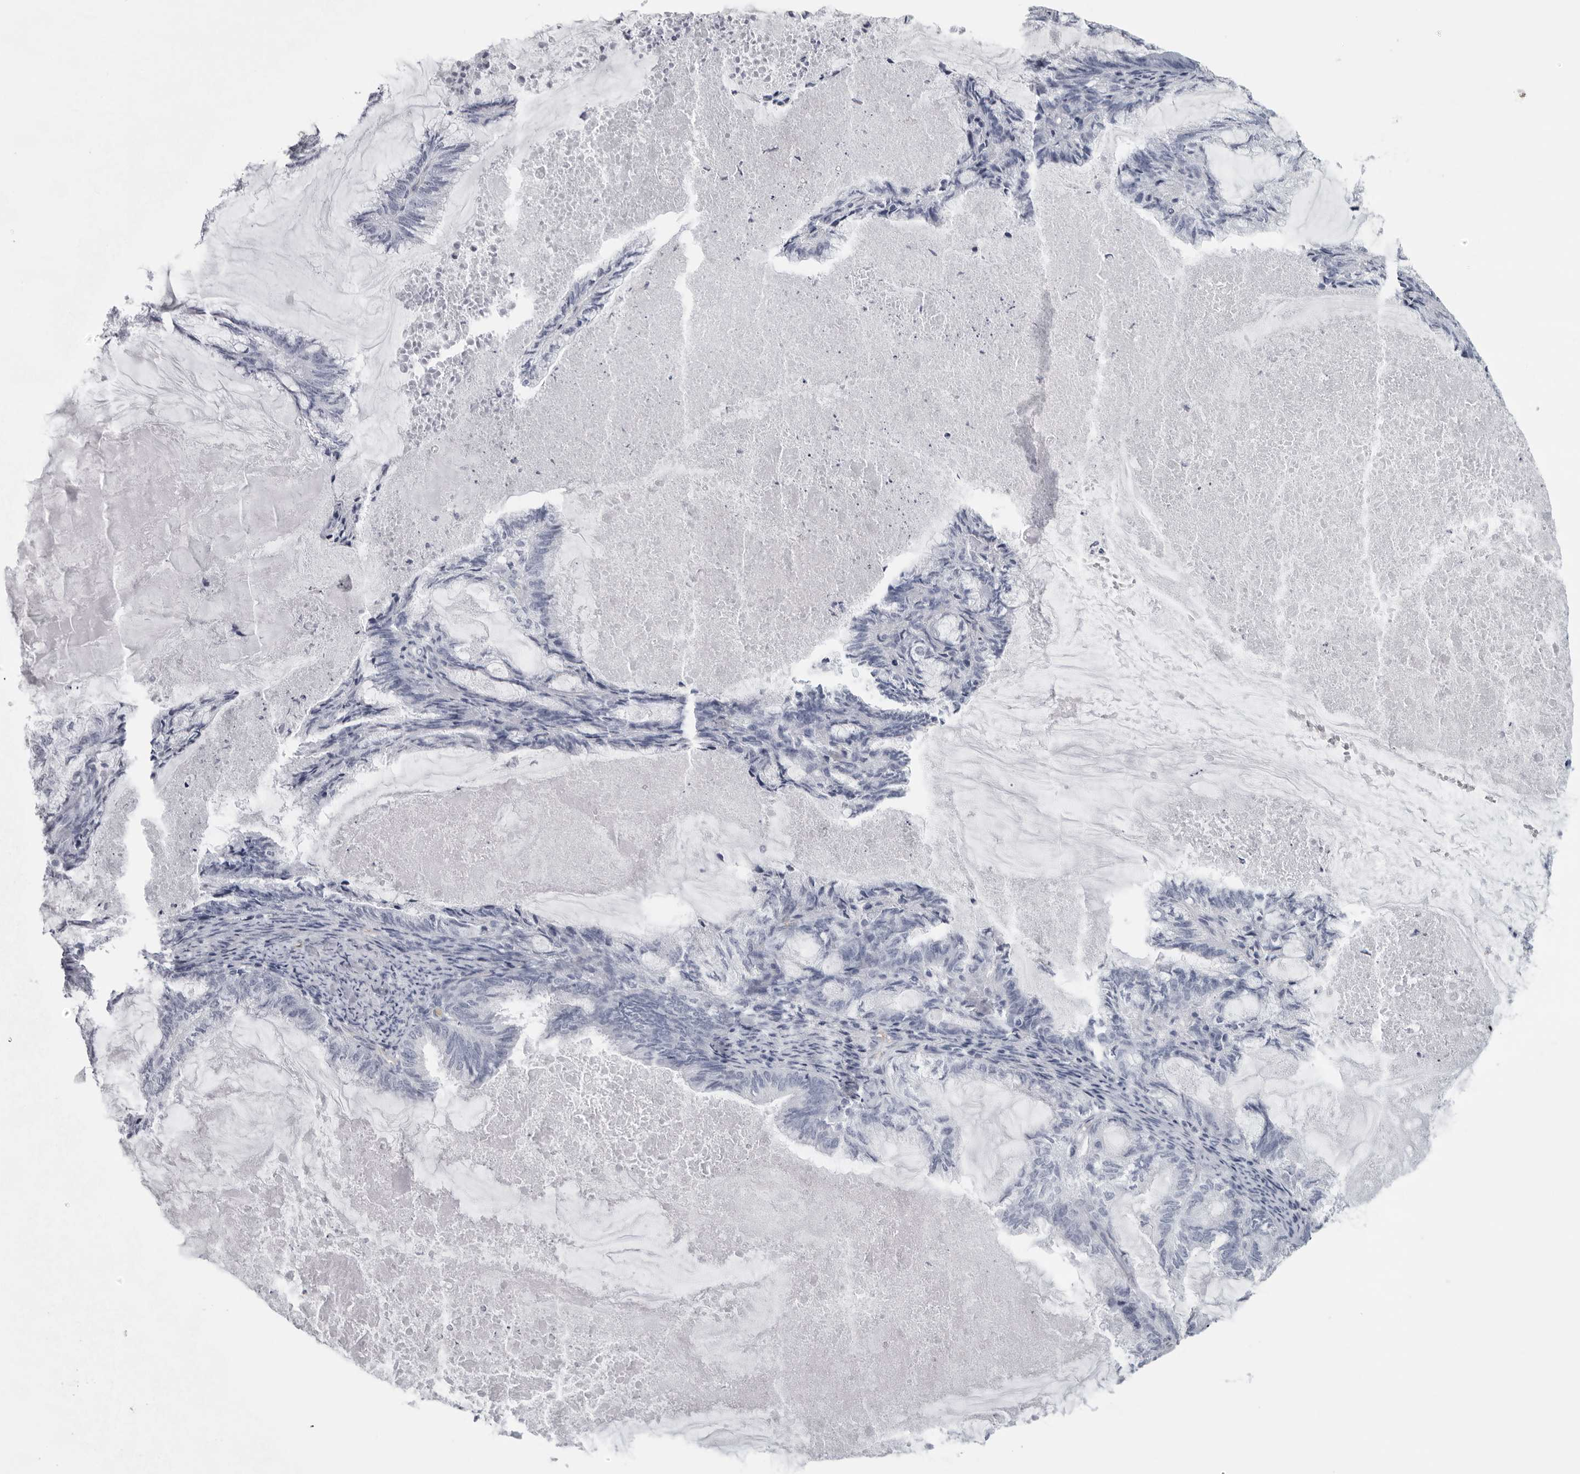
{"staining": {"intensity": "negative", "quantity": "none", "location": "none"}, "tissue": "endometrial cancer", "cell_type": "Tumor cells", "image_type": "cancer", "snomed": [{"axis": "morphology", "description": "Adenocarcinoma, NOS"}, {"axis": "topography", "description": "Endometrium"}], "caption": "An image of adenocarcinoma (endometrial) stained for a protein shows no brown staining in tumor cells.", "gene": "EPB41", "patient": {"sex": "female", "age": 86}}